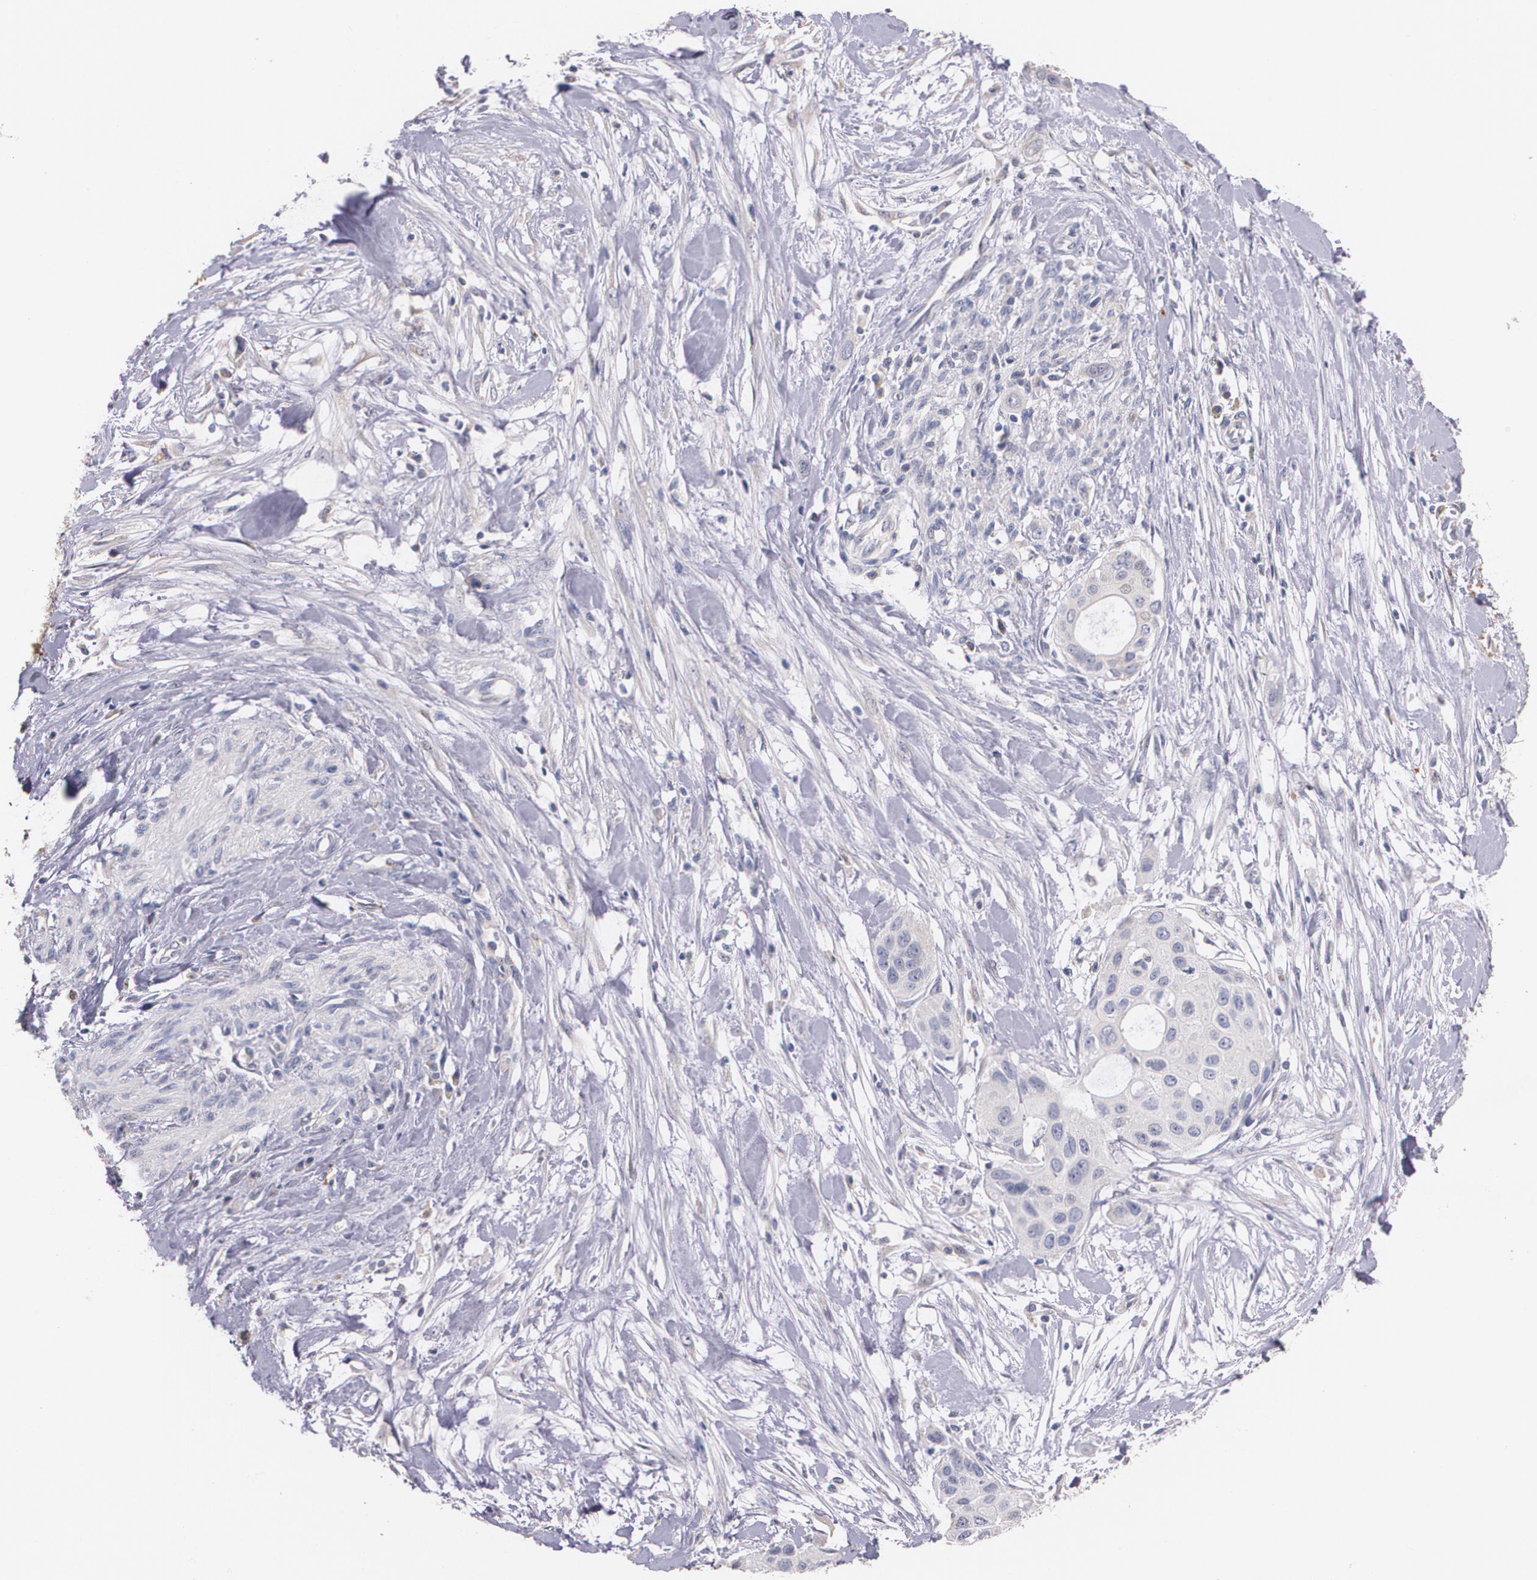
{"staining": {"intensity": "weak", "quantity": "<25%", "location": "cytoplasmic/membranous"}, "tissue": "pancreatic cancer", "cell_type": "Tumor cells", "image_type": "cancer", "snomed": [{"axis": "morphology", "description": "Adenocarcinoma, NOS"}, {"axis": "topography", "description": "Pancreas"}], "caption": "Image shows no significant protein expression in tumor cells of pancreatic cancer (adenocarcinoma). The staining is performed using DAB (3,3'-diaminobenzidine) brown chromogen with nuclei counter-stained in using hematoxylin.", "gene": "AMBP", "patient": {"sex": "female", "age": 60}}